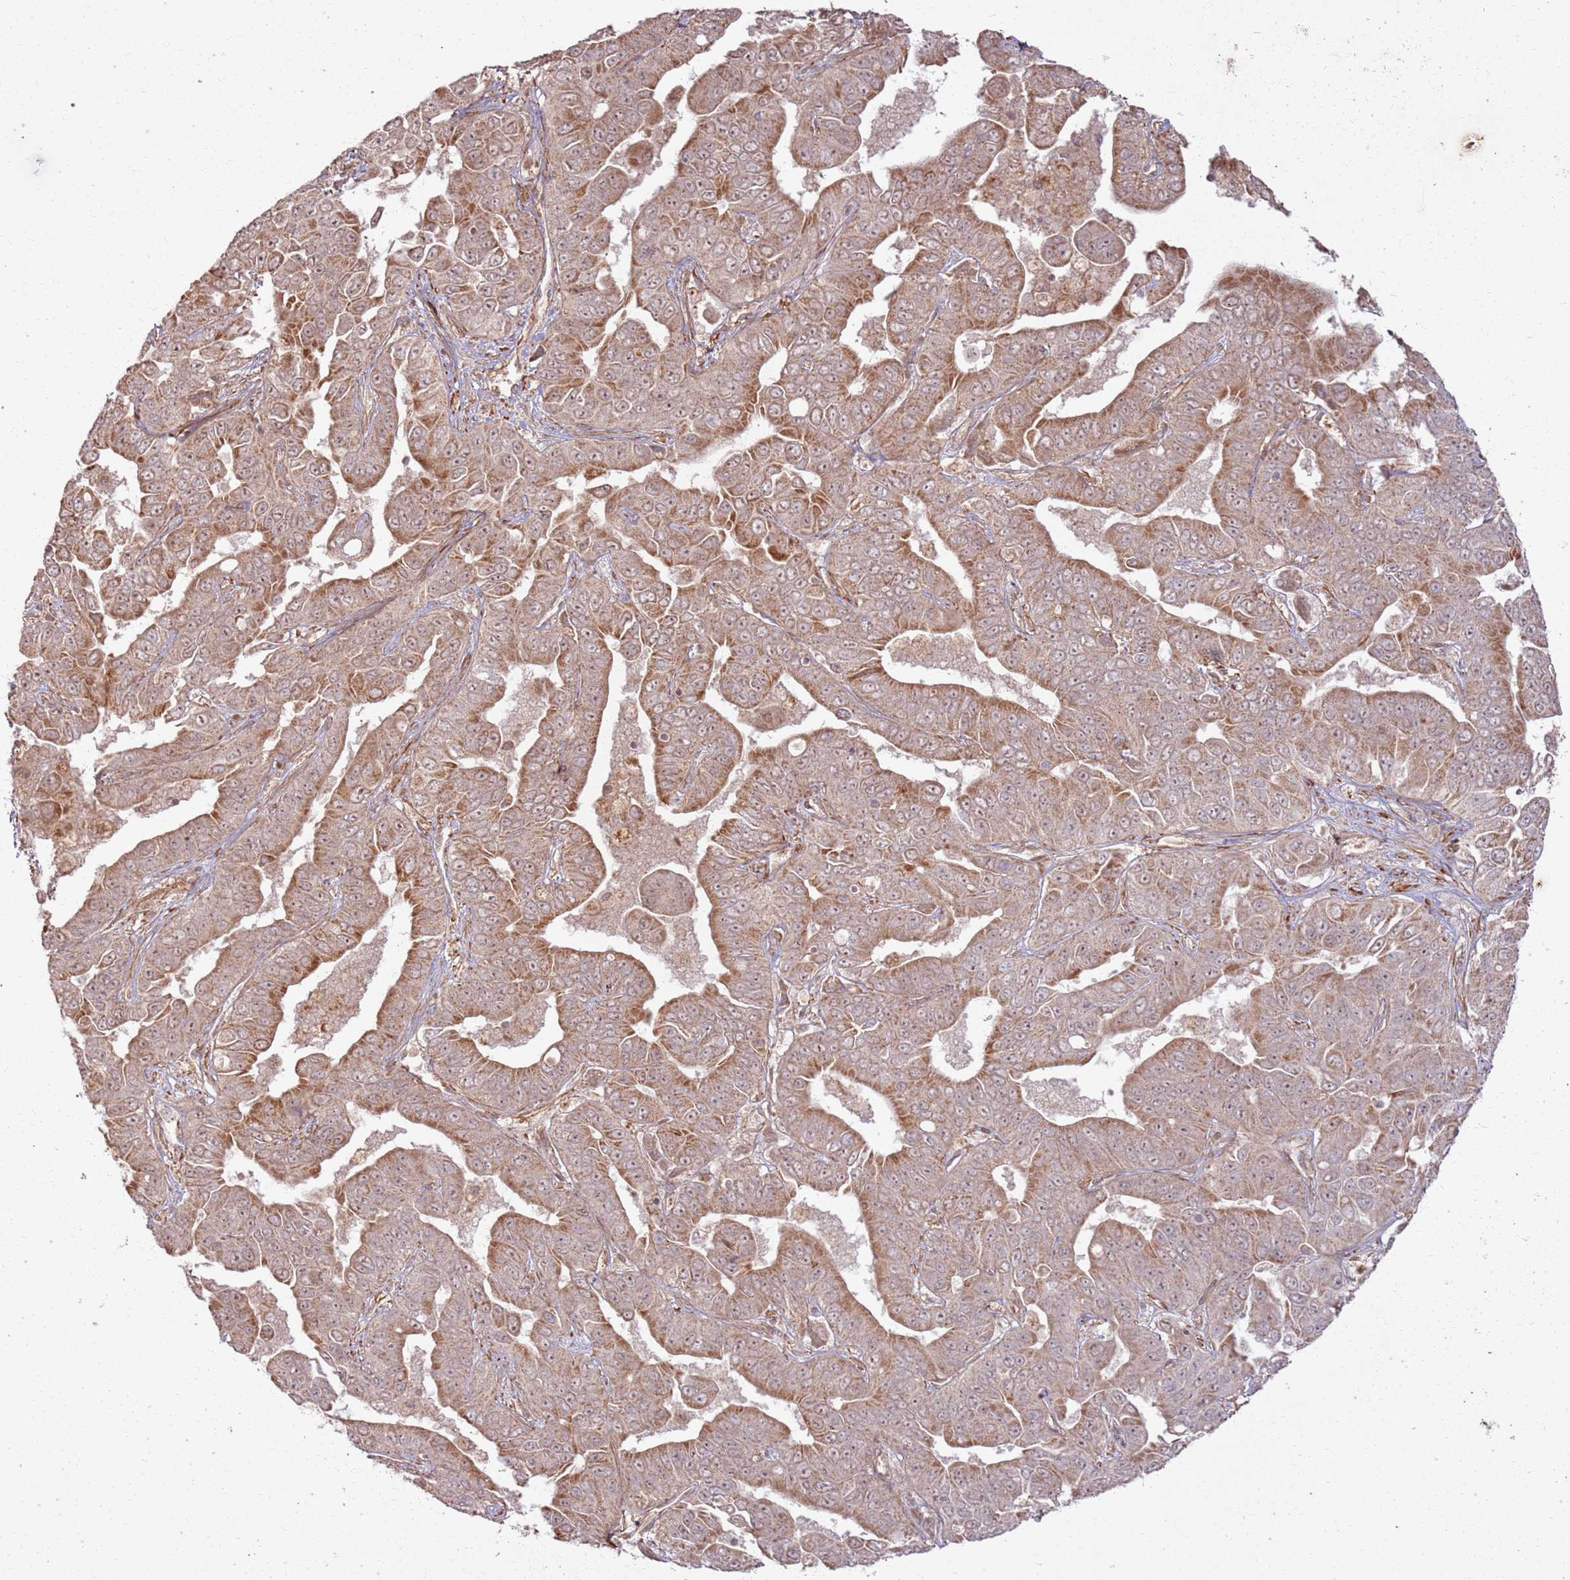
{"staining": {"intensity": "moderate", "quantity": ">75%", "location": "cytoplasmic/membranous"}, "tissue": "liver cancer", "cell_type": "Tumor cells", "image_type": "cancer", "snomed": [{"axis": "morphology", "description": "Cholangiocarcinoma"}, {"axis": "topography", "description": "Liver"}], "caption": "A histopathology image of liver cholangiocarcinoma stained for a protein displays moderate cytoplasmic/membranous brown staining in tumor cells. (DAB IHC, brown staining for protein, blue staining for nuclei).", "gene": "ZNF623", "patient": {"sex": "female", "age": 52}}